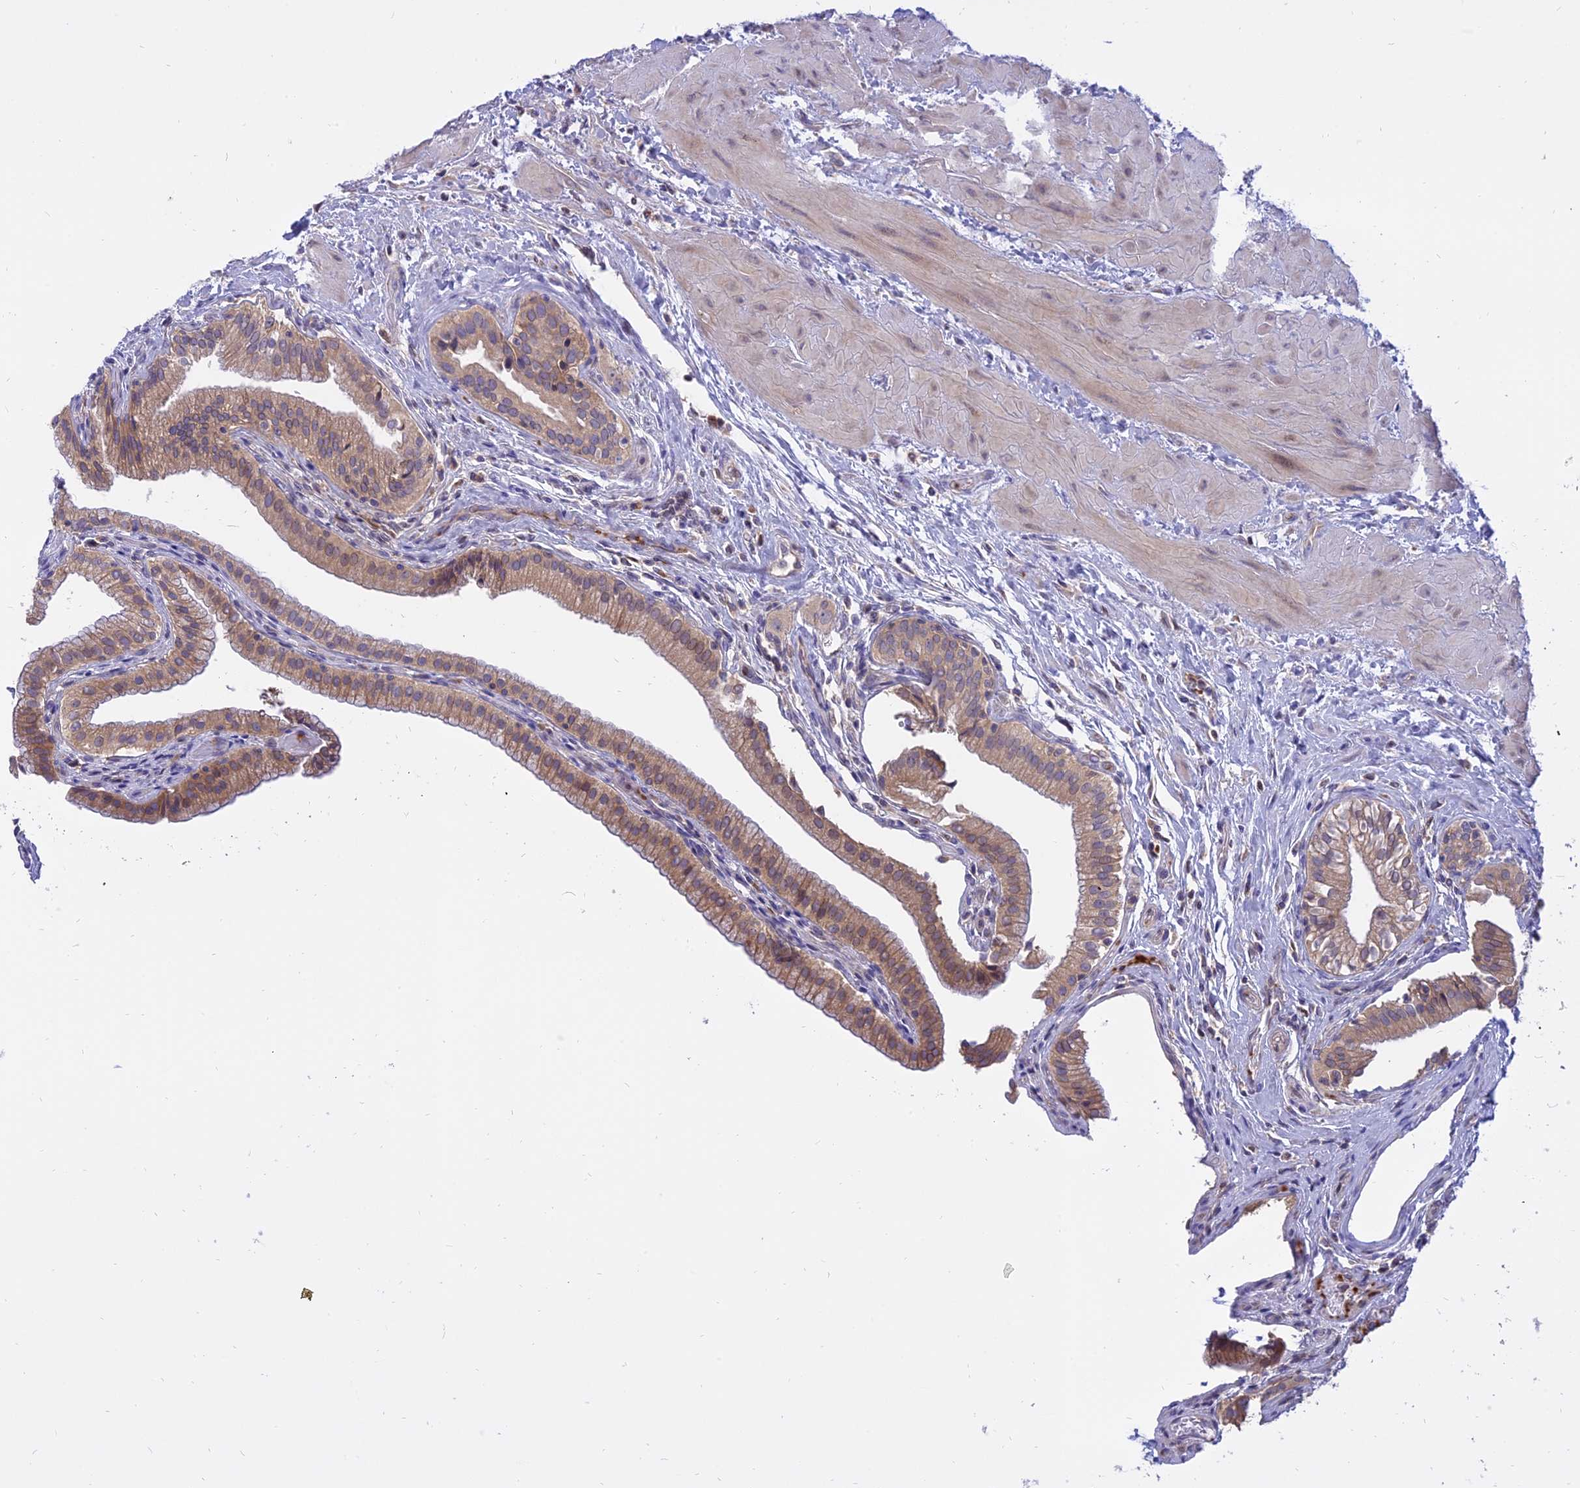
{"staining": {"intensity": "moderate", "quantity": ">75%", "location": "cytoplasmic/membranous"}, "tissue": "gallbladder", "cell_type": "Glandular cells", "image_type": "normal", "snomed": [{"axis": "morphology", "description": "Normal tissue, NOS"}, {"axis": "topography", "description": "Gallbladder"}], "caption": "Brown immunohistochemical staining in normal human gallbladder shows moderate cytoplasmic/membranous staining in approximately >75% of glandular cells.", "gene": "IL21R", "patient": {"sex": "male", "age": 24}}